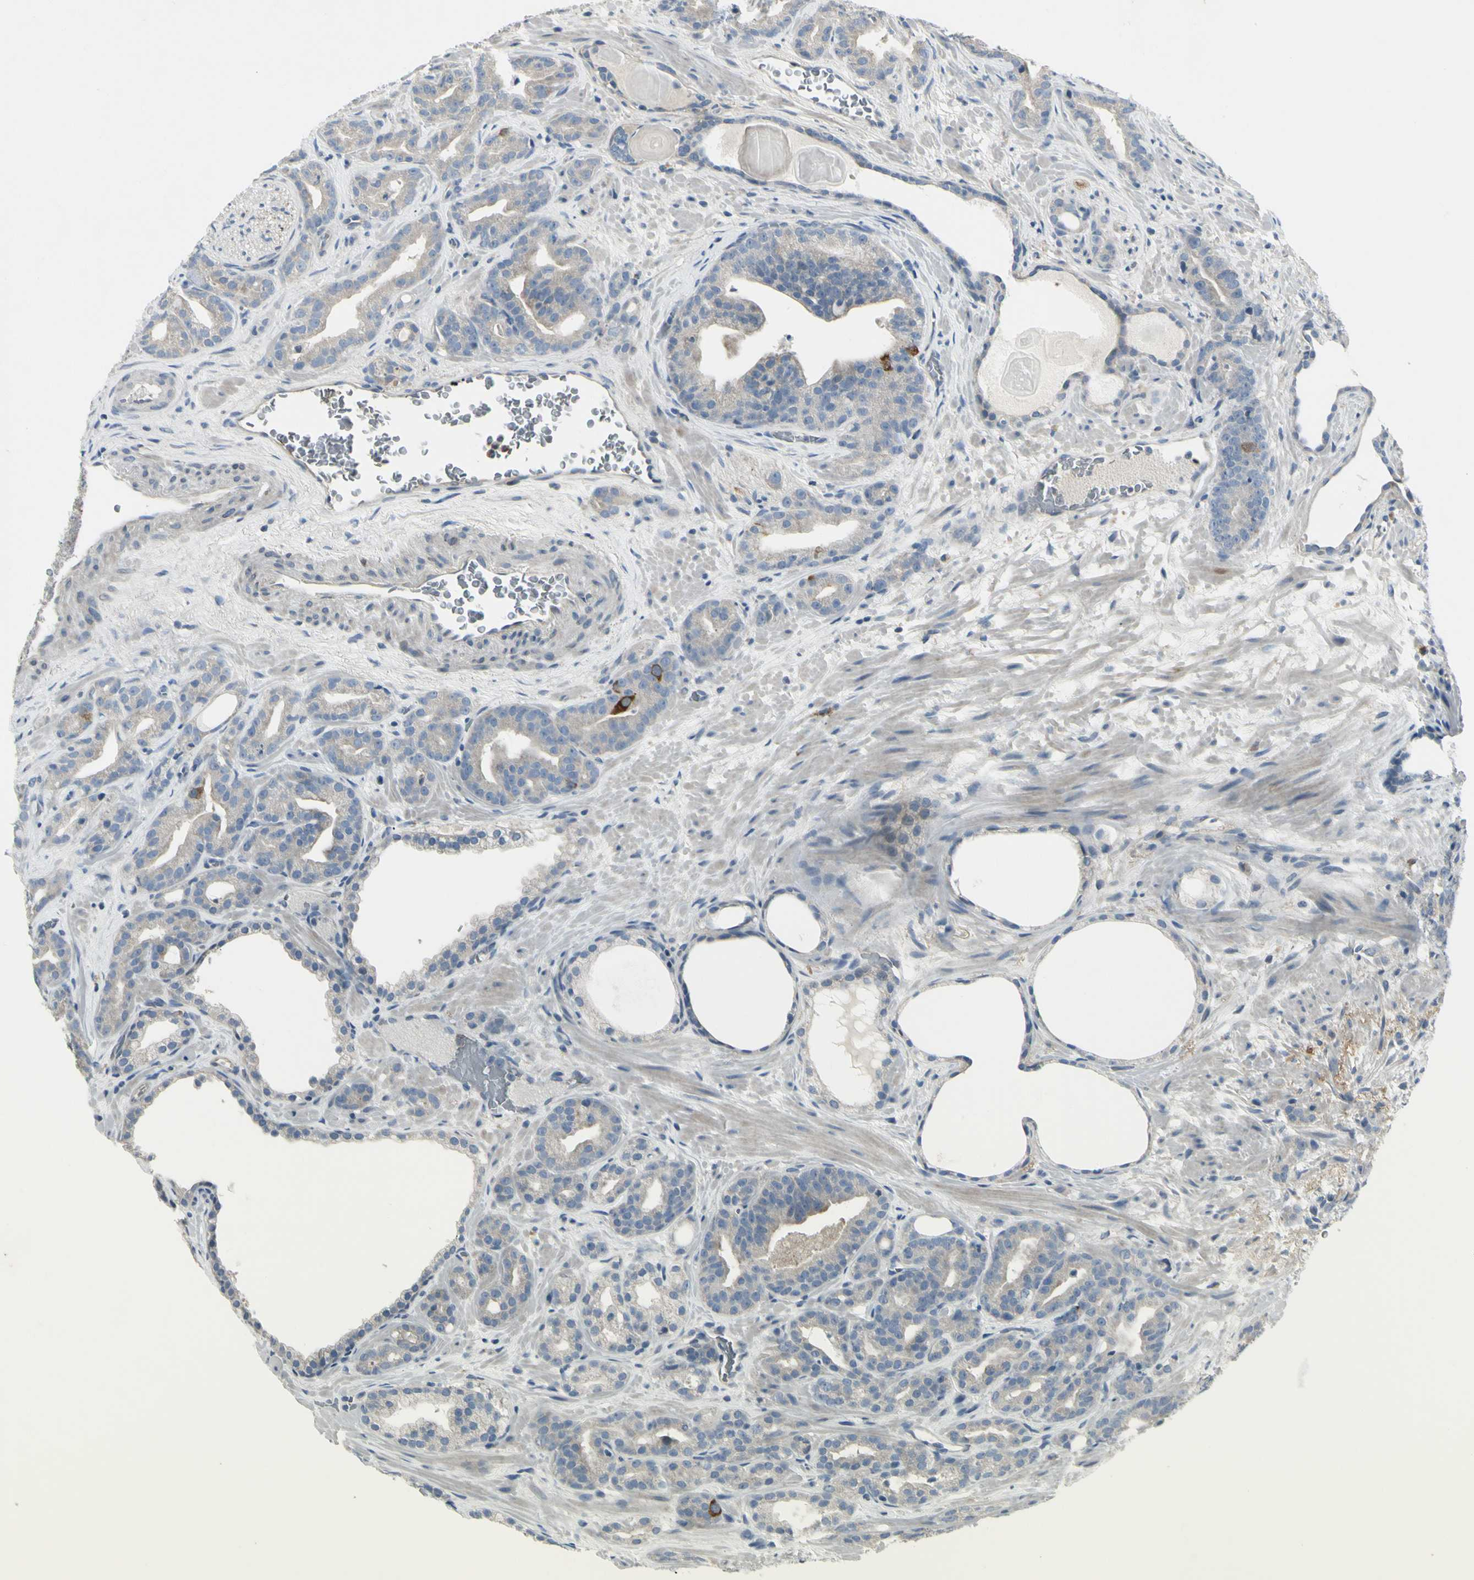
{"staining": {"intensity": "strong", "quantity": "<25%", "location": "cytoplasmic/membranous"}, "tissue": "prostate cancer", "cell_type": "Tumor cells", "image_type": "cancer", "snomed": [{"axis": "morphology", "description": "Adenocarcinoma, Low grade"}, {"axis": "topography", "description": "Prostate"}], "caption": "Brown immunohistochemical staining in human prostate cancer (low-grade adenocarcinoma) demonstrates strong cytoplasmic/membranous expression in about <25% of tumor cells.", "gene": "CCNB2", "patient": {"sex": "male", "age": 63}}